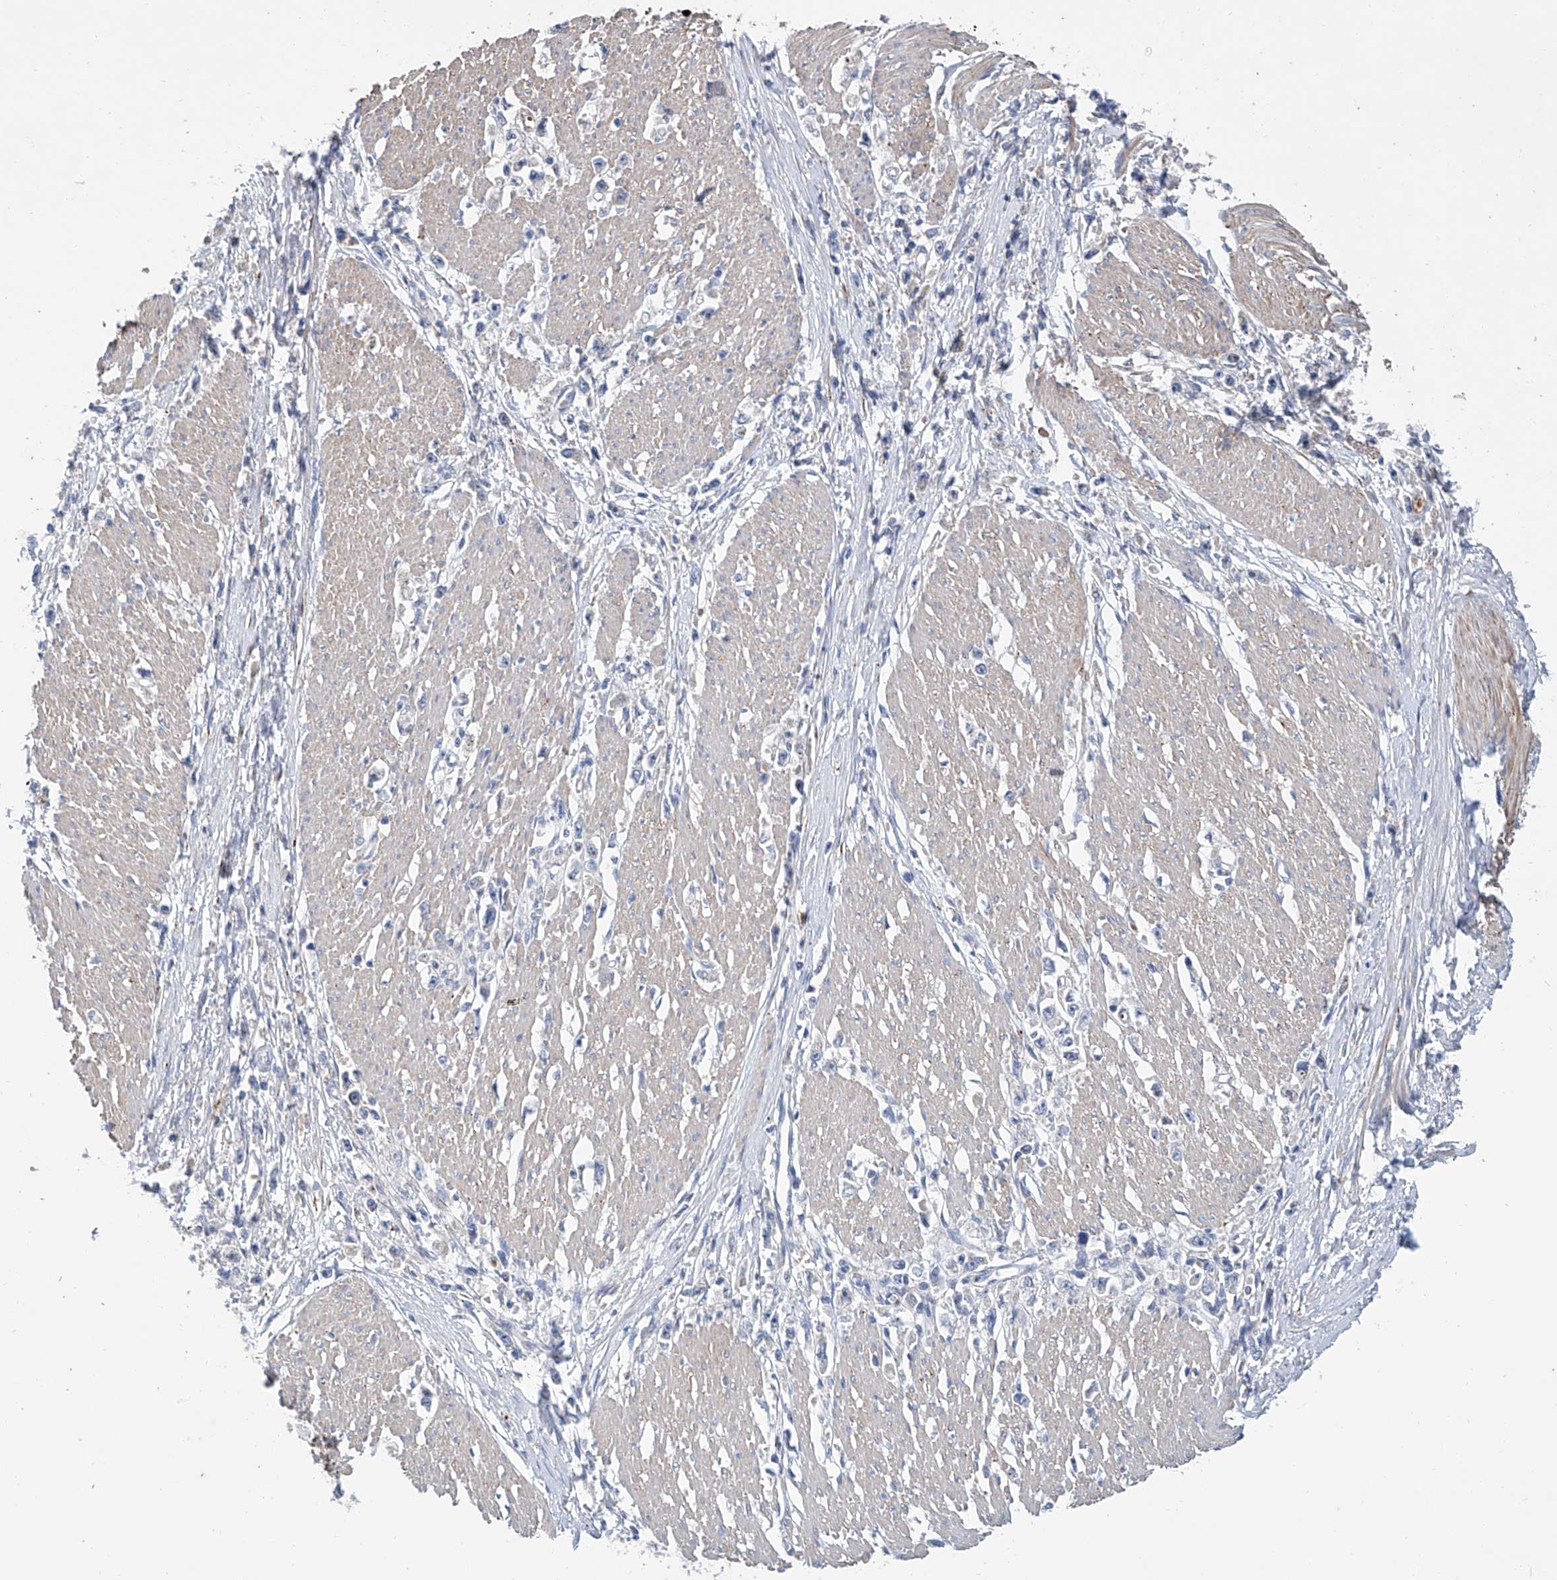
{"staining": {"intensity": "negative", "quantity": "none", "location": "none"}, "tissue": "stomach cancer", "cell_type": "Tumor cells", "image_type": "cancer", "snomed": [{"axis": "morphology", "description": "Adenocarcinoma, NOS"}, {"axis": "topography", "description": "Stomach"}], "caption": "Stomach adenocarcinoma was stained to show a protein in brown. There is no significant expression in tumor cells.", "gene": "GPT", "patient": {"sex": "female", "age": 59}}